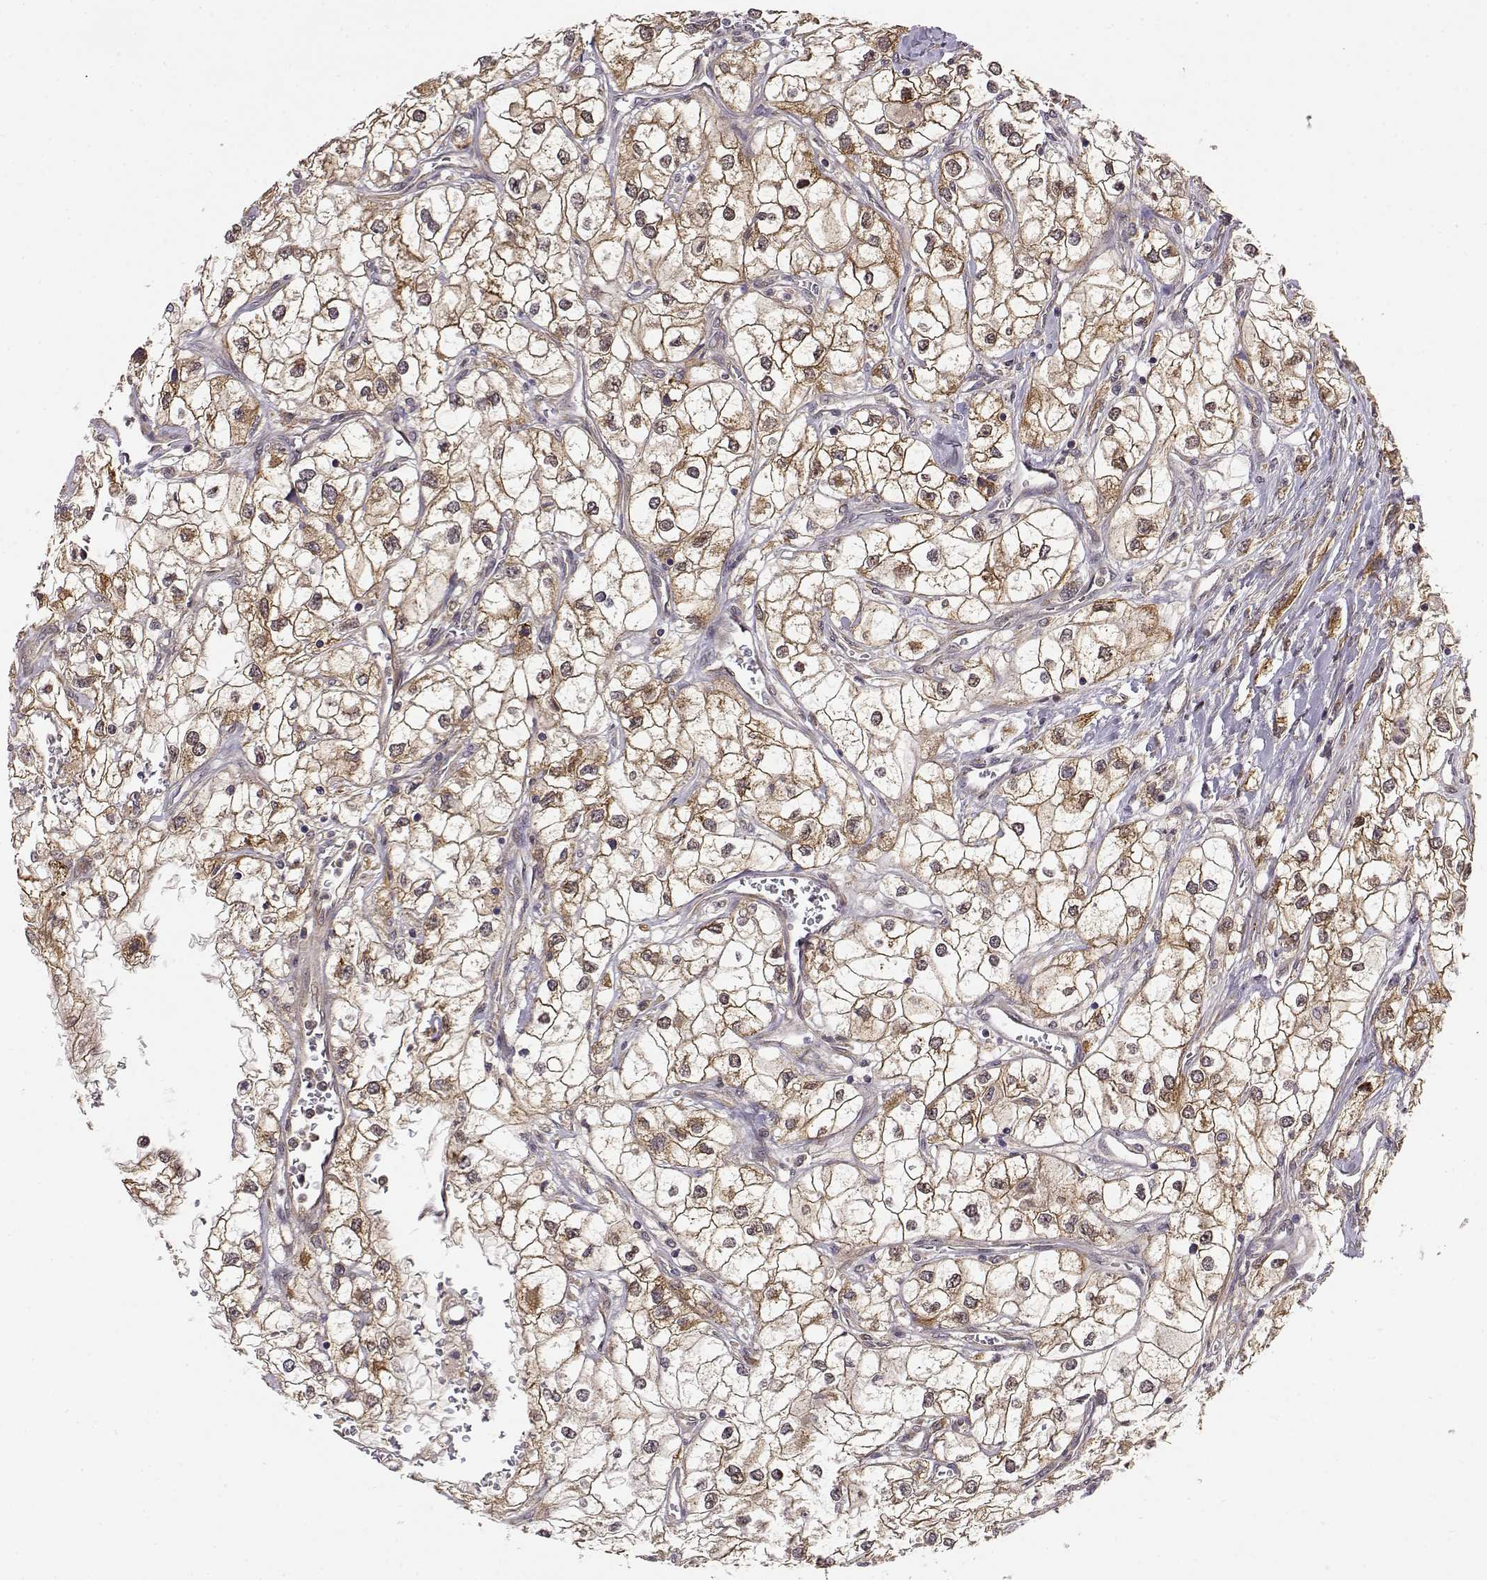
{"staining": {"intensity": "moderate", "quantity": ">75%", "location": "cytoplasmic/membranous"}, "tissue": "renal cancer", "cell_type": "Tumor cells", "image_type": "cancer", "snomed": [{"axis": "morphology", "description": "Adenocarcinoma, NOS"}, {"axis": "topography", "description": "Kidney"}], "caption": "Renal cancer (adenocarcinoma) stained with immunohistochemistry (IHC) shows moderate cytoplasmic/membranous expression in about >75% of tumor cells.", "gene": "ERGIC2", "patient": {"sex": "male", "age": 59}}